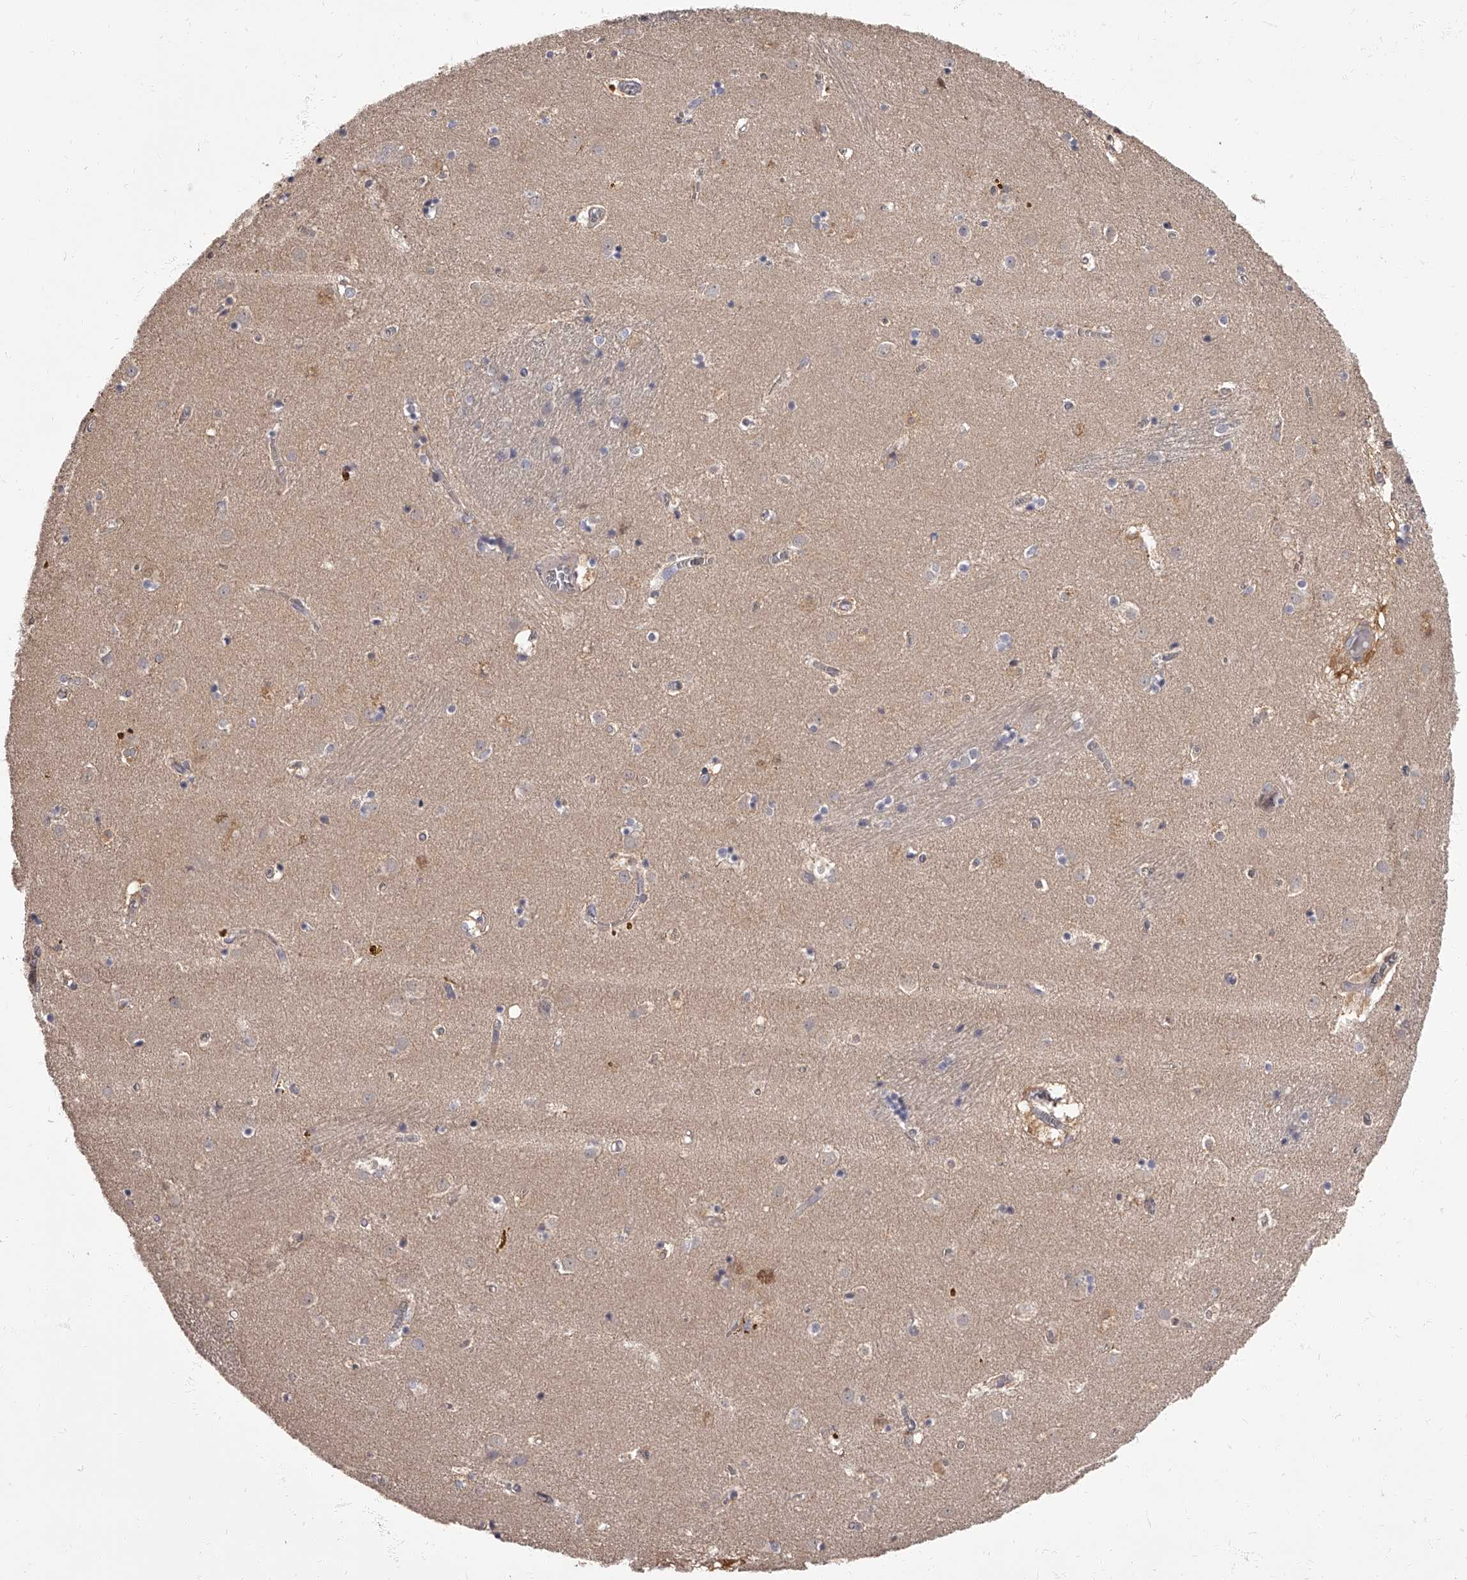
{"staining": {"intensity": "weak", "quantity": "<25%", "location": "cytoplasmic/membranous"}, "tissue": "caudate", "cell_type": "Glial cells", "image_type": "normal", "snomed": [{"axis": "morphology", "description": "Normal tissue, NOS"}, {"axis": "topography", "description": "Lateral ventricle wall"}], "caption": "A high-resolution histopathology image shows immunohistochemistry staining of benign caudate, which reveals no significant staining in glial cells.", "gene": "APEH", "patient": {"sex": "male", "age": 70}}